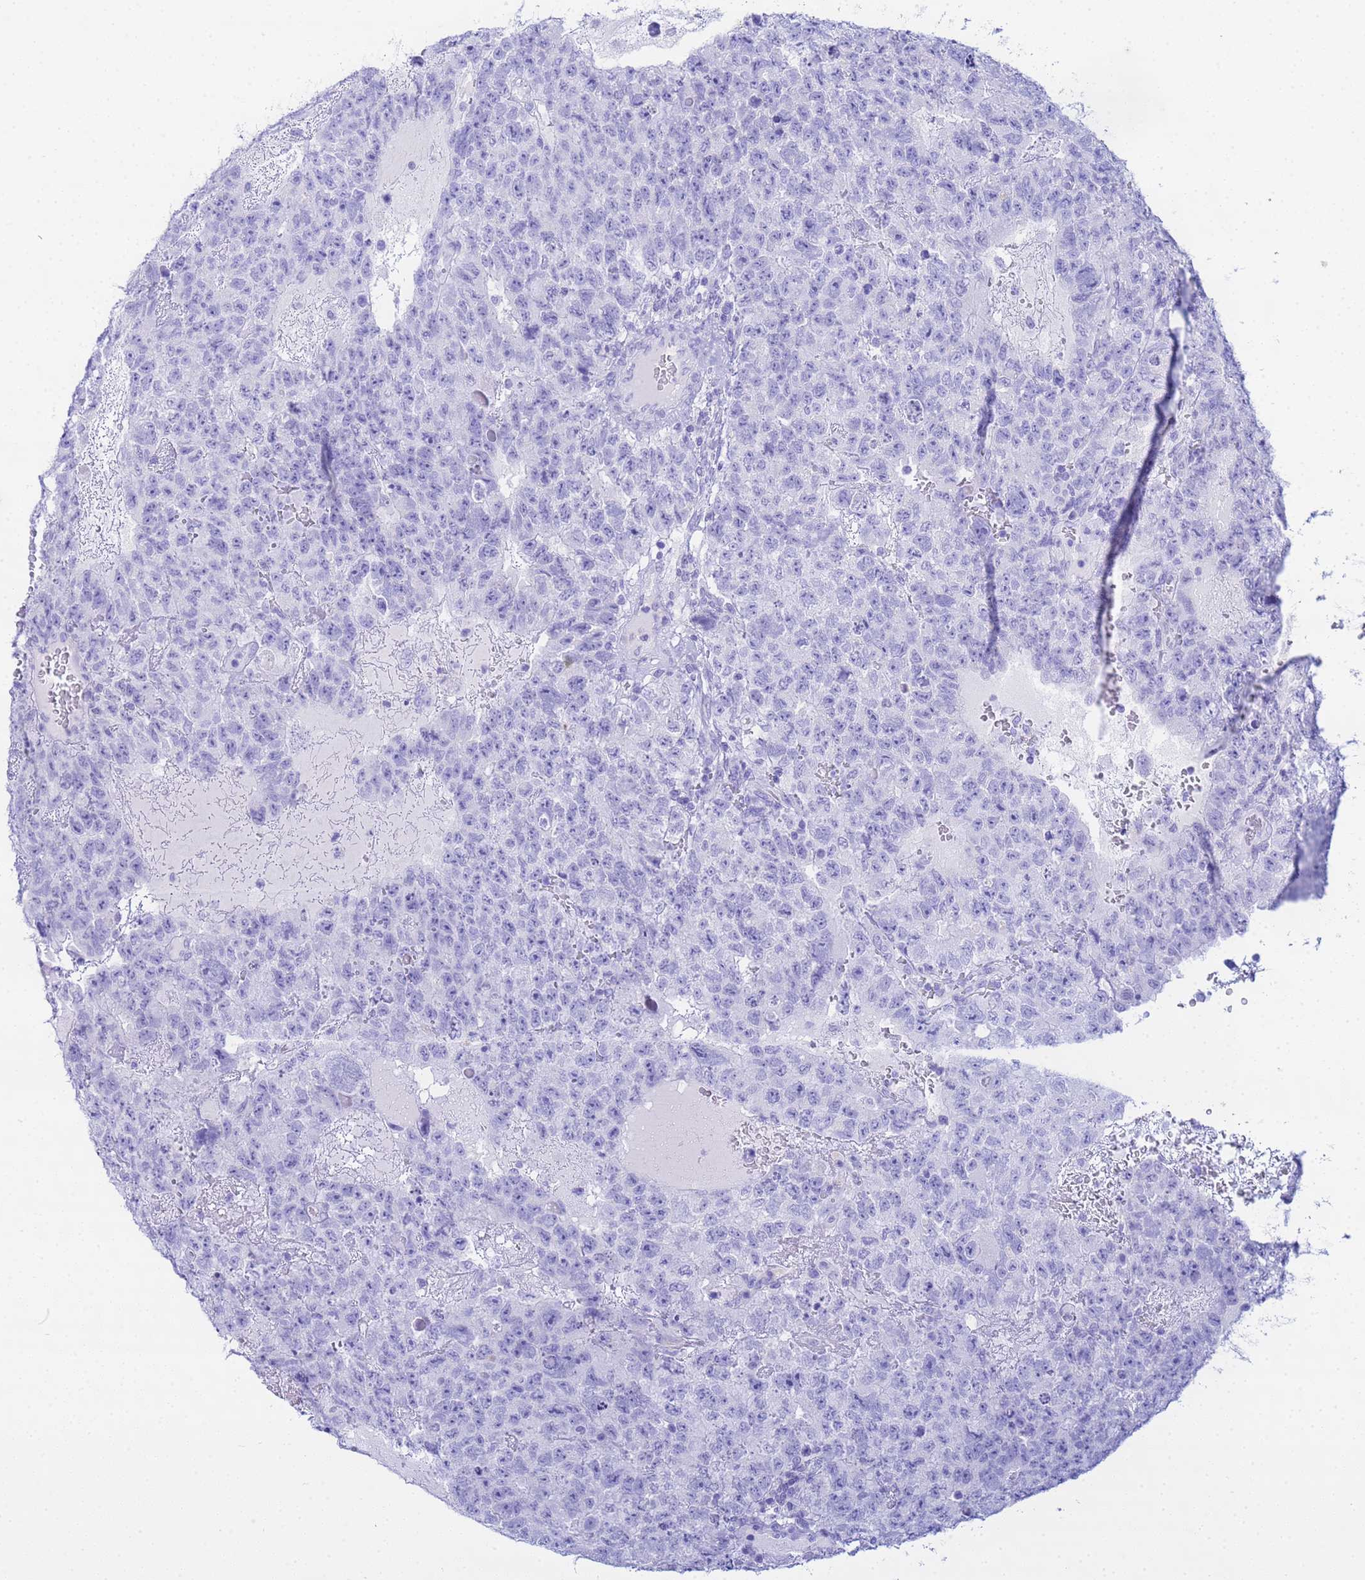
{"staining": {"intensity": "negative", "quantity": "none", "location": "none"}, "tissue": "testis cancer", "cell_type": "Tumor cells", "image_type": "cancer", "snomed": [{"axis": "morphology", "description": "Carcinoma, Embryonal, NOS"}, {"axis": "topography", "description": "Testis"}], "caption": "IHC image of embryonal carcinoma (testis) stained for a protein (brown), which exhibits no staining in tumor cells.", "gene": "AQP12A", "patient": {"sex": "male", "age": 26}}